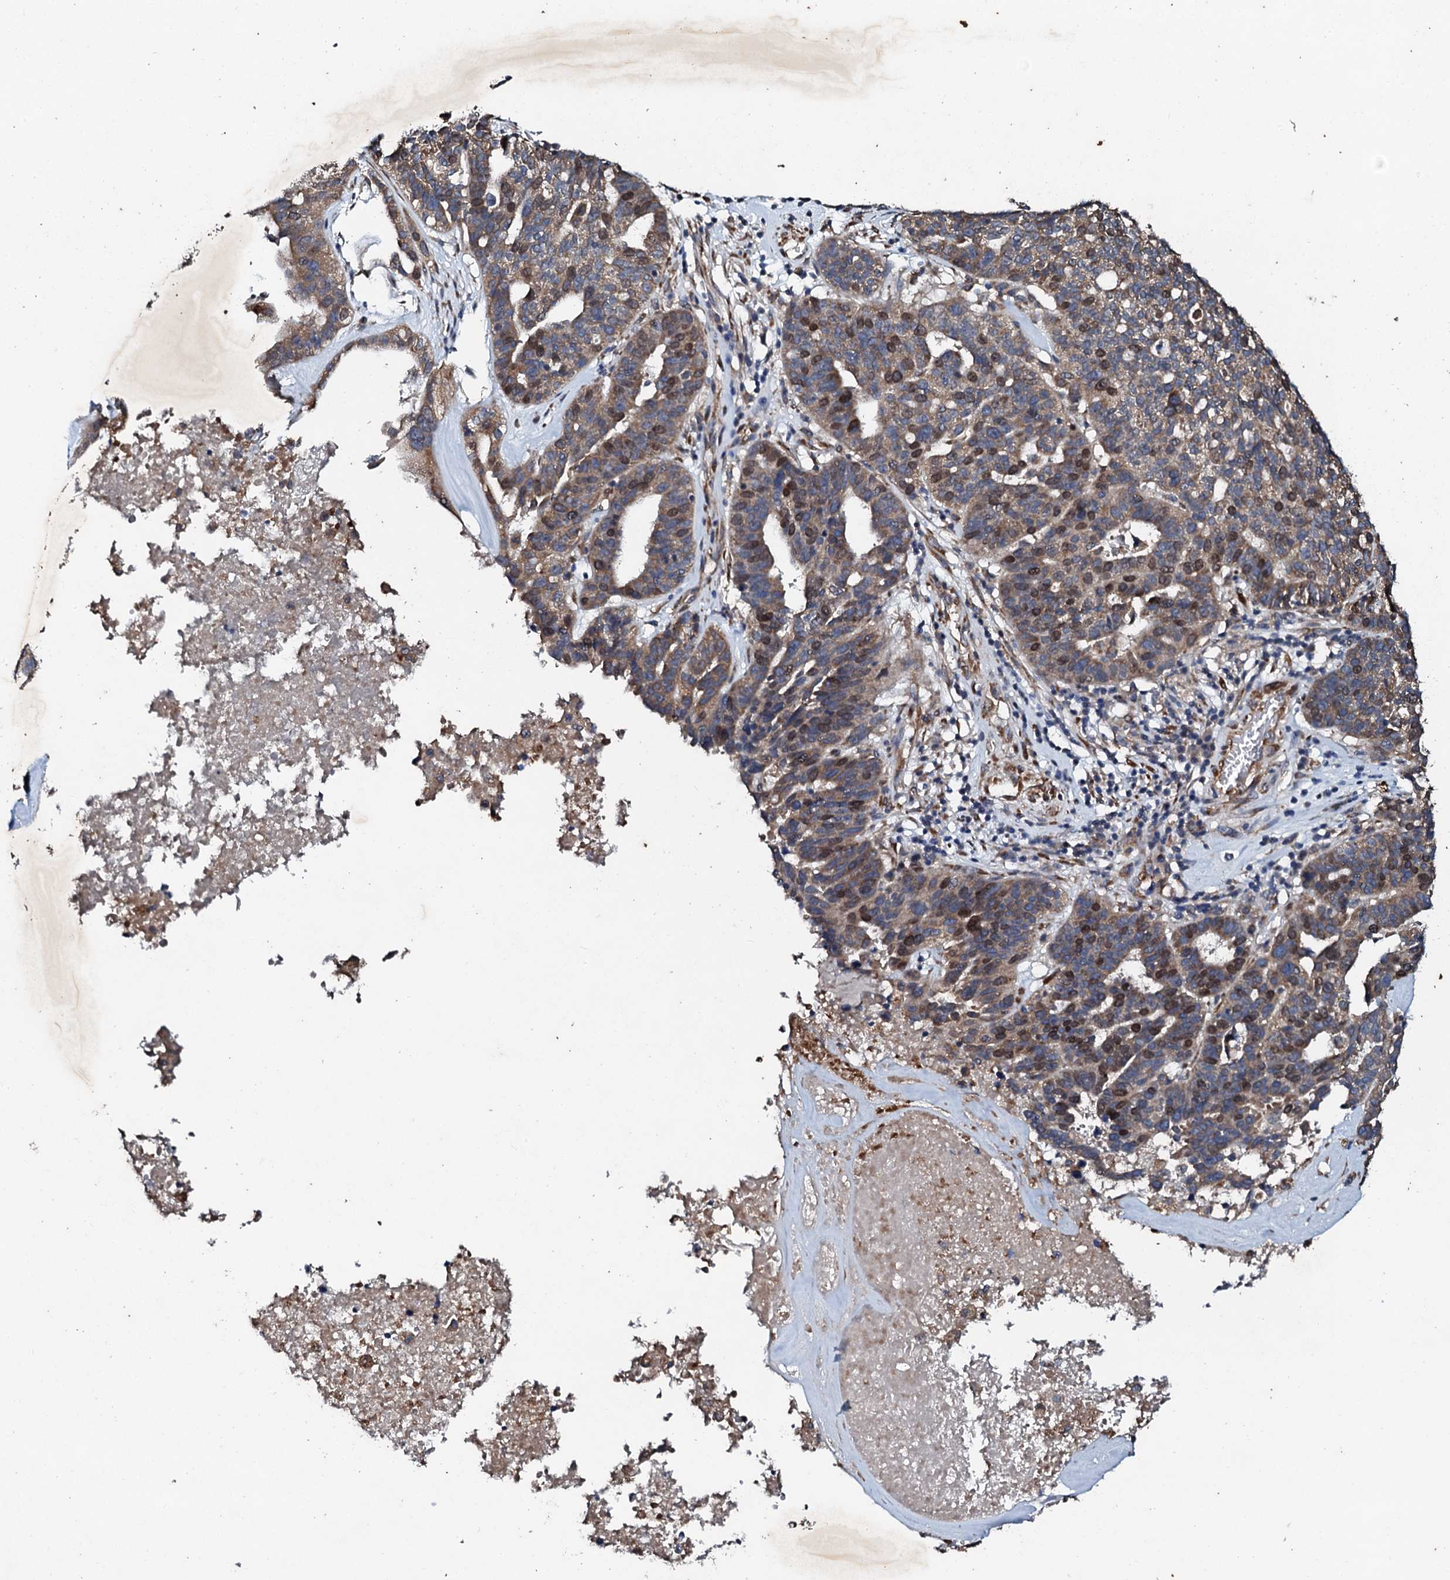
{"staining": {"intensity": "moderate", "quantity": ">75%", "location": "cytoplasmic/membranous,nuclear"}, "tissue": "ovarian cancer", "cell_type": "Tumor cells", "image_type": "cancer", "snomed": [{"axis": "morphology", "description": "Cystadenocarcinoma, serous, NOS"}, {"axis": "topography", "description": "Ovary"}], "caption": "Ovarian cancer (serous cystadenocarcinoma) stained for a protein (brown) shows moderate cytoplasmic/membranous and nuclear positive positivity in approximately >75% of tumor cells.", "gene": "ADAMTS10", "patient": {"sex": "female", "age": 59}}